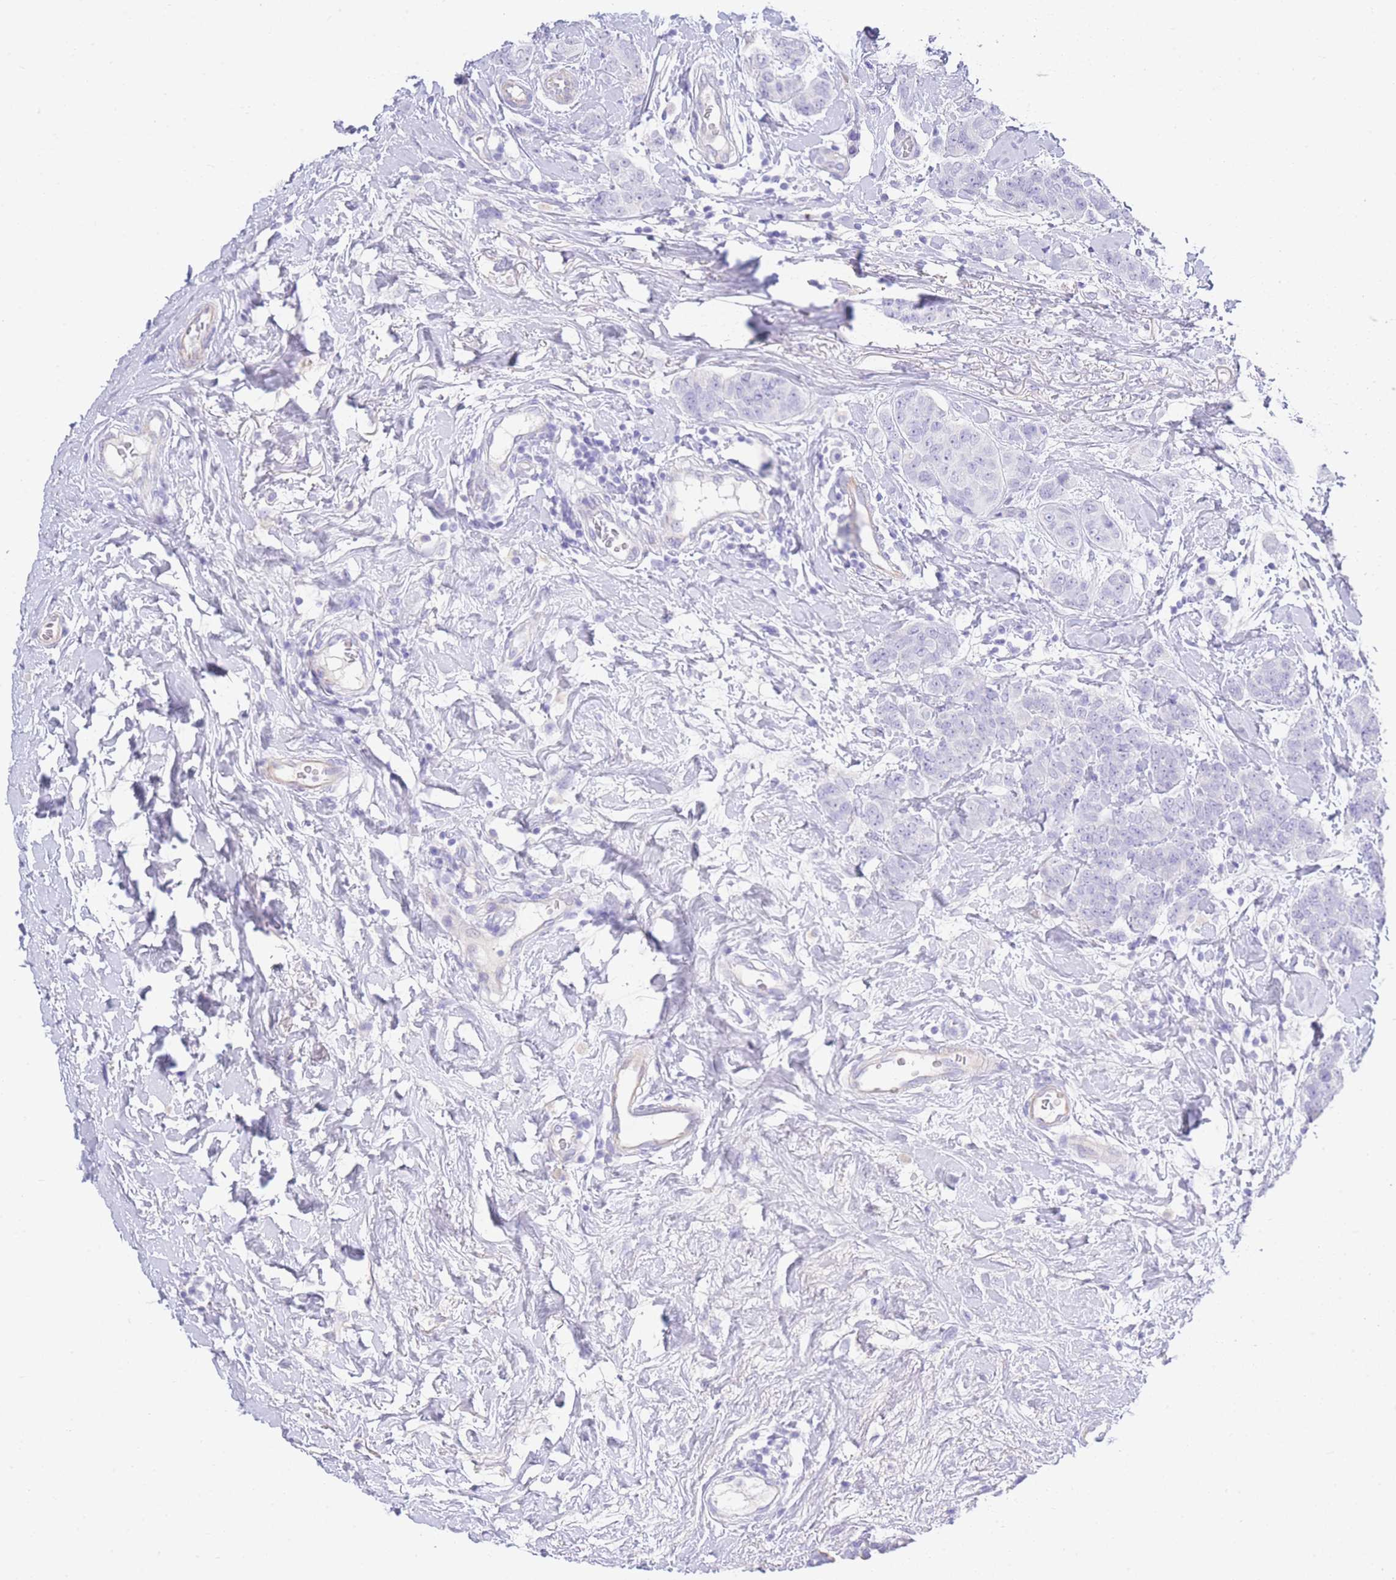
{"staining": {"intensity": "negative", "quantity": "none", "location": "none"}, "tissue": "breast cancer", "cell_type": "Tumor cells", "image_type": "cancer", "snomed": [{"axis": "morphology", "description": "Duct carcinoma"}, {"axis": "topography", "description": "Breast"}], "caption": "DAB immunohistochemical staining of breast cancer (invasive ductal carcinoma) shows no significant expression in tumor cells.", "gene": "LRRC37A", "patient": {"sex": "female", "age": 40}}